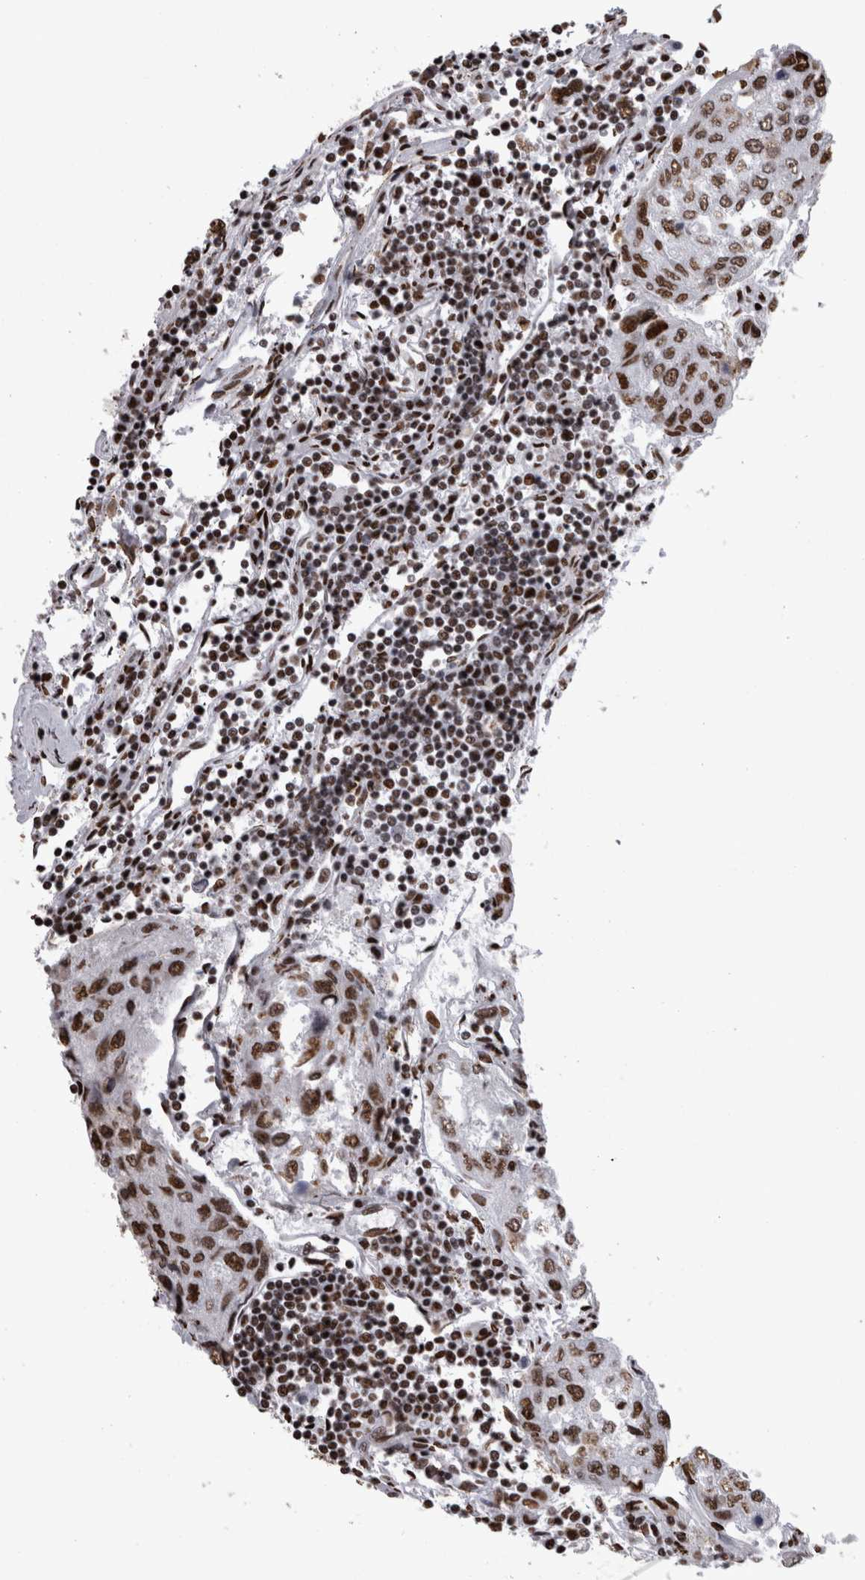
{"staining": {"intensity": "strong", "quantity": ">75%", "location": "nuclear"}, "tissue": "urothelial cancer", "cell_type": "Tumor cells", "image_type": "cancer", "snomed": [{"axis": "morphology", "description": "Urothelial carcinoma, High grade"}, {"axis": "topography", "description": "Lymph node"}, {"axis": "topography", "description": "Urinary bladder"}], "caption": "This is an image of immunohistochemistry staining of urothelial cancer, which shows strong expression in the nuclear of tumor cells.", "gene": "HNRNPM", "patient": {"sex": "male", "age": 51}}